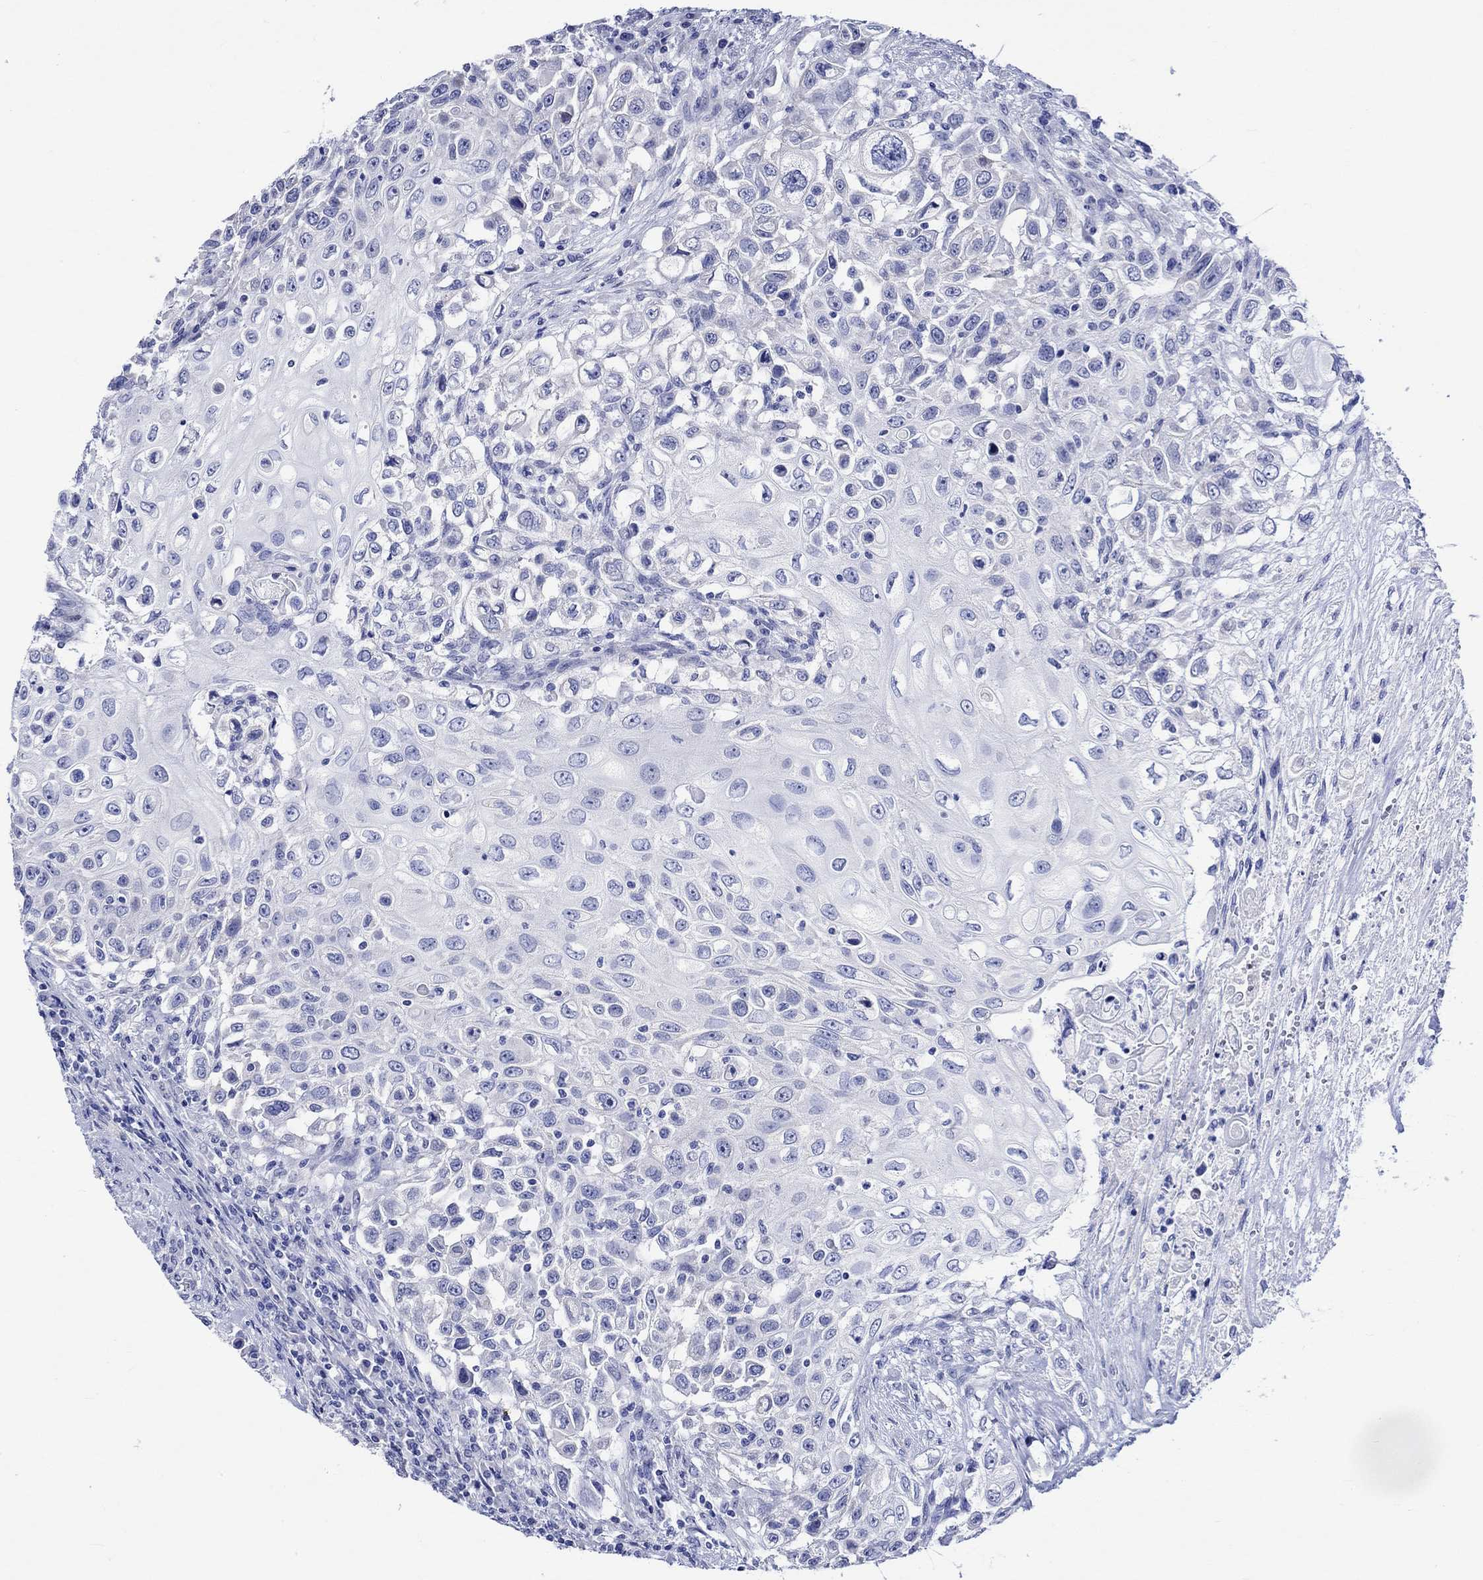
{"staining": {"intensity": "negative", "quantity": "none", "location": "none"}, "tissue": "urothelial cancer", "cell_type": "Tumor cells", "image_type": "cancer", "snomed": [{"axis": "morphology", "description": "Urothelial carcinoma, High grade"}, {"axis": "topography", "description": "Urinary bladder"}], "caption": "The histopathology image shows no significant staining in tumor cells of urothelial cancer.", "gene": "HARBI1", "patient": {"sex": "female", "age": 56}}